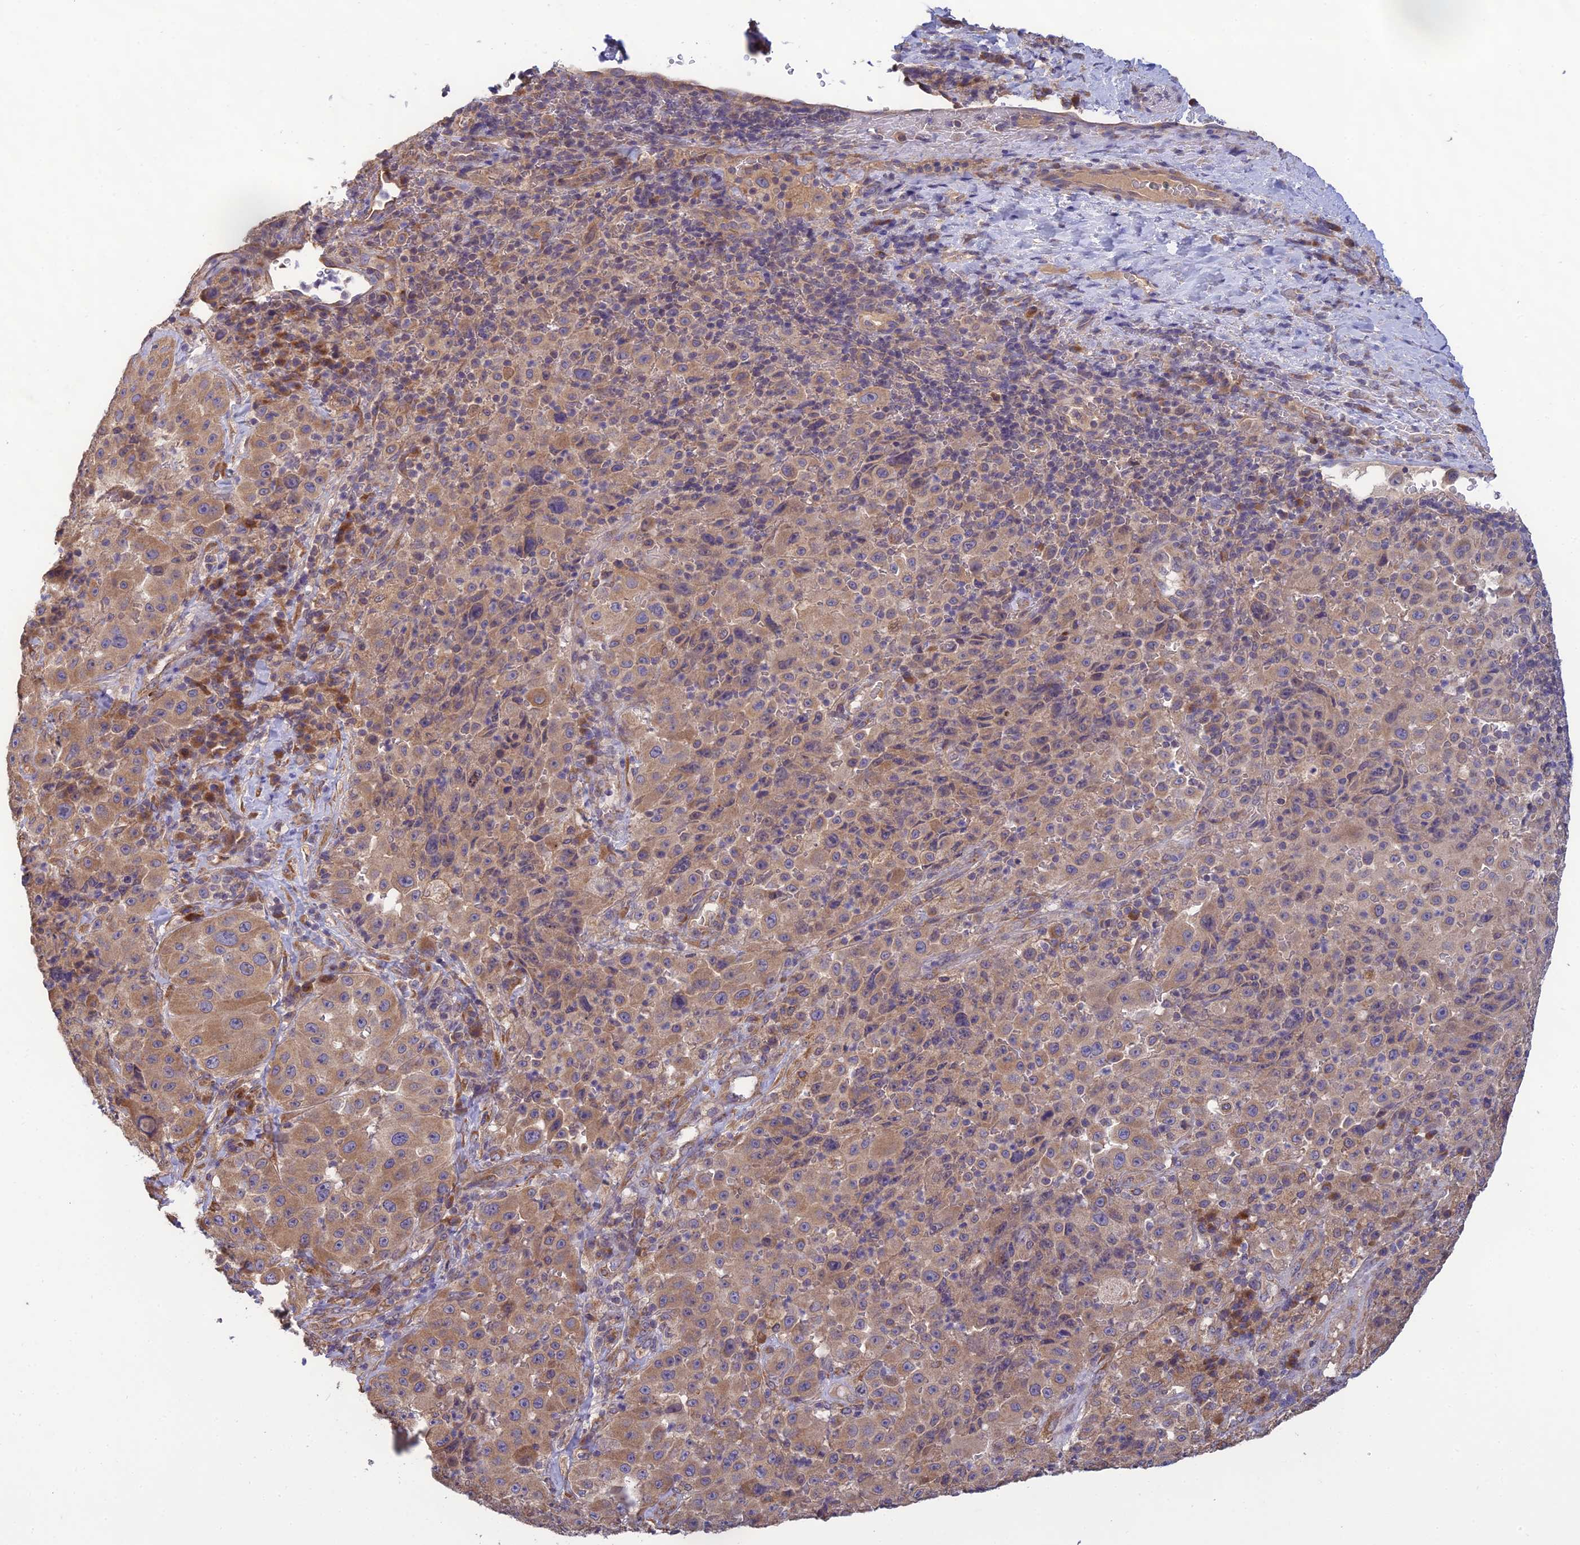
{"staining": {"intensity": "moderate", "quantity": "25%-75%", "location": "cytoplasmic/membranous"}, "tissue": "melanoma", "cell_type": "Tumor cells", "image_type": "cancer", "snomed": [{"axis": "morphology", "description": "Malignant melanoma, Metastatic site"}, {"axis": "topography", "description": "Lymph node"}], "caption": "This micrograph reveals IHC staining of human melanoma, with medium moderate cytoplasmic/membranous positivity in approximately 25%-75% of tumor cells.", "gene": "MRNIP", "patient": {"sex": "male", "age": 62}}